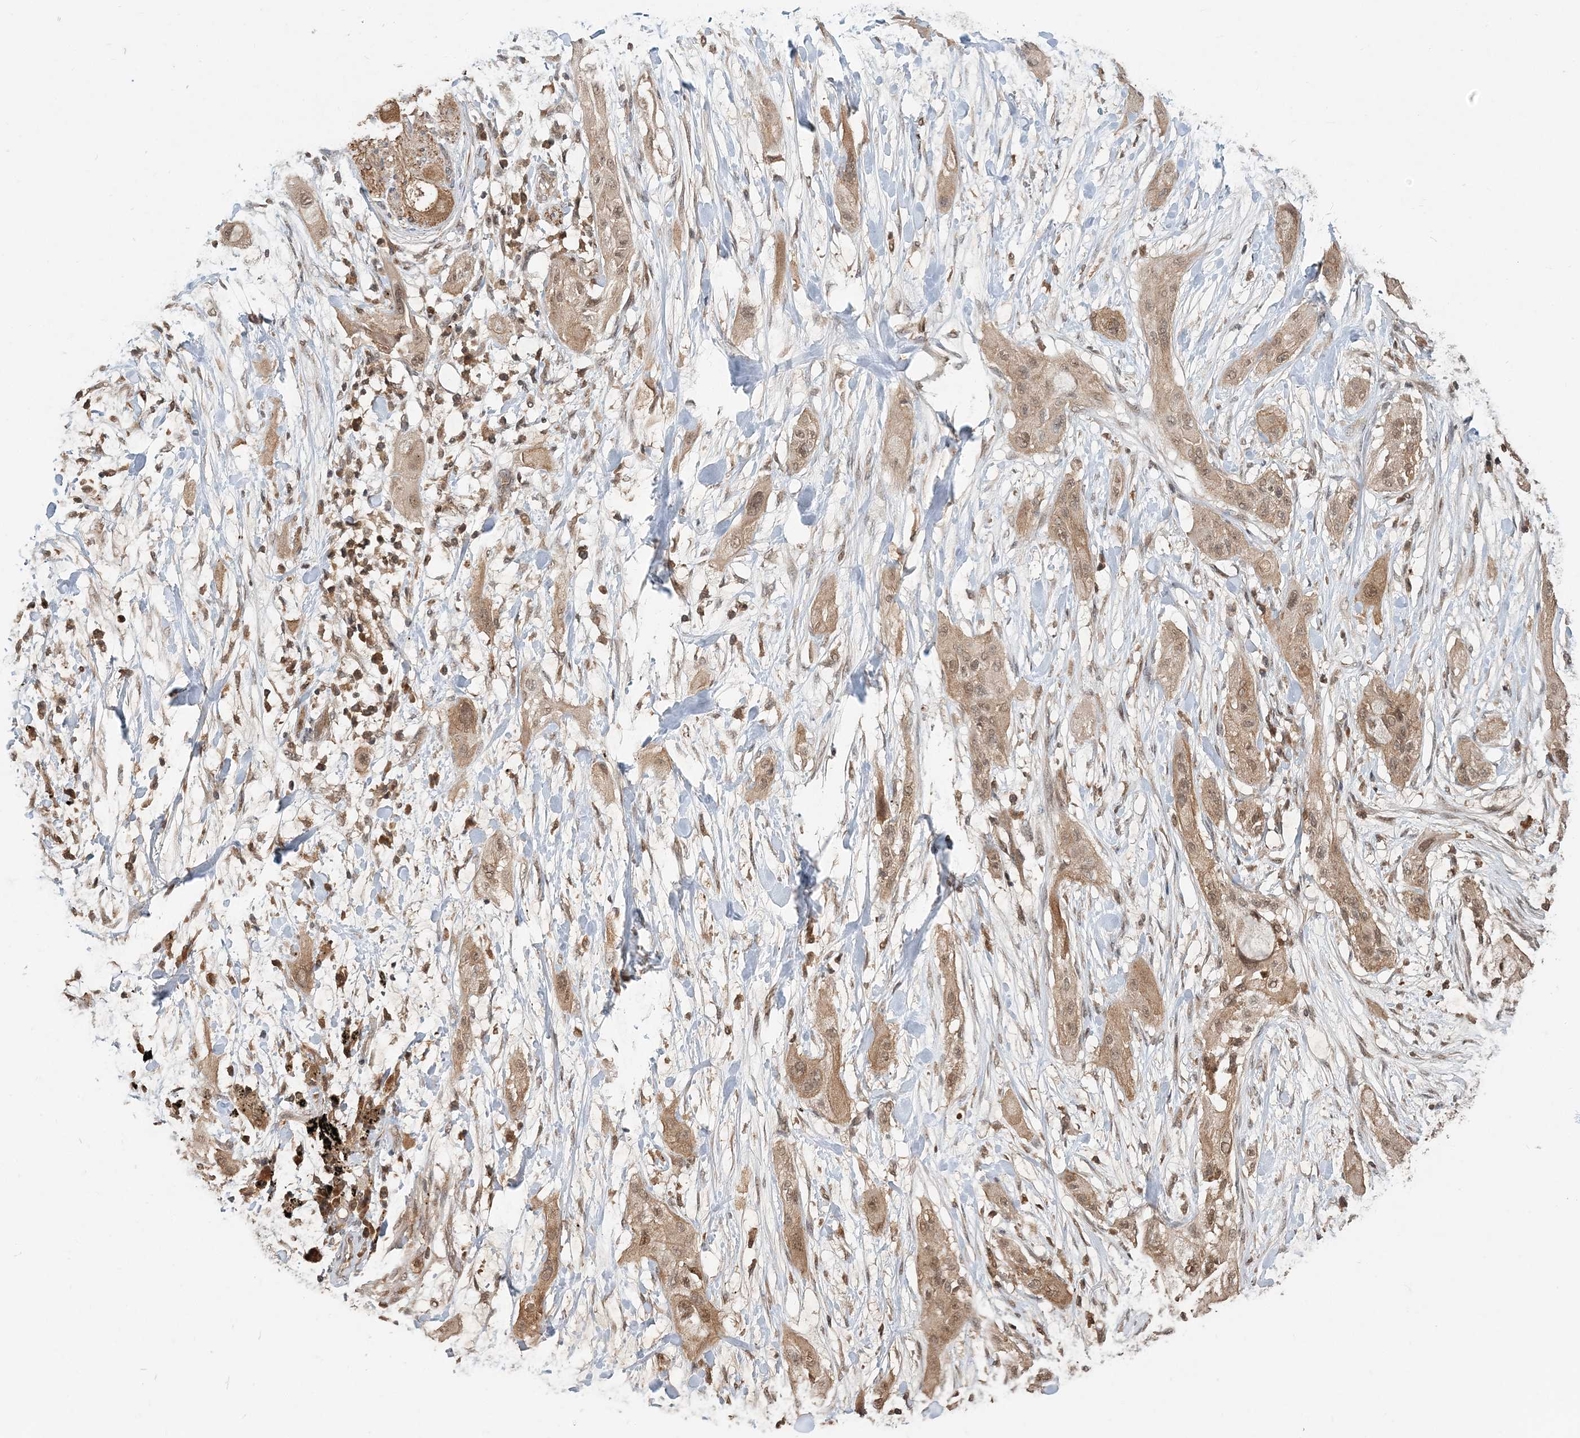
{"staining": {"intensity": "moderate", "quantity": ">75%", "location": "cytoplasmic/membranous,nuclear"}, "tissue": "lung cancer", "cell_type": "Tumor cells", "image_type": "cancer", "snomed": [{"axis": "morphology", "description": "Squamous cell carcinoma, NOS"}, {"axis": "topography", "description": "Lung"}], "caption": "Immunohistochemistry (IHC) image of human squamous cell carcinoma (lung) stained for a protein (brown), which shows medium levels of moderate cytoplasmic/membranous and nuclear expression in approximately >75% of tumor cells.", "gene": "CAB39", "patient": {"sex": "female", "age": 47}}